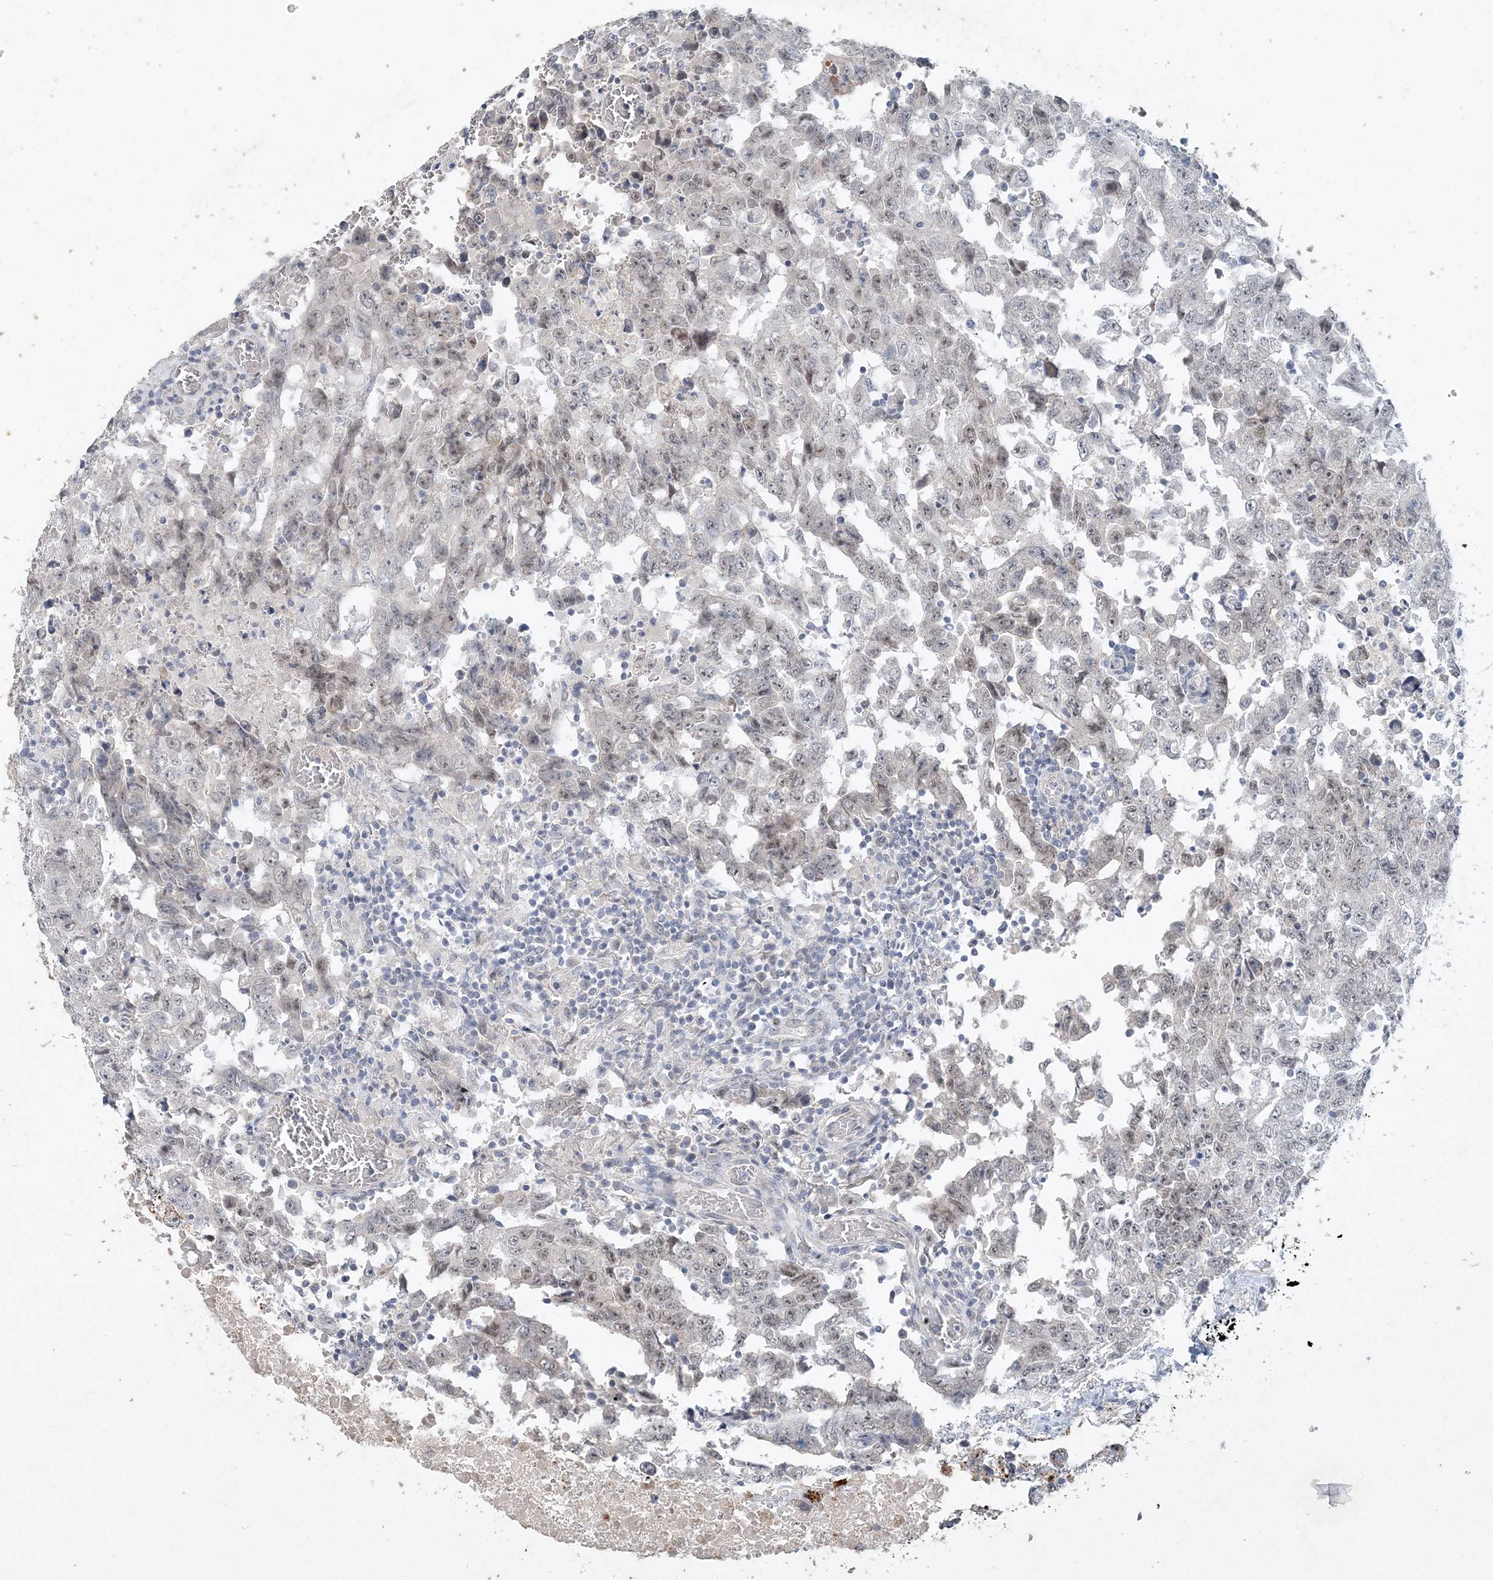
{"staining": {"intensity": "weak", "quantity": "25%-75%", "location": "nuclear"}, "tissue": "testis cancer", "cell_type": "Tumor cells", "image_type": "cancer", "snomed": [{"axis": "morphology", "description": "Carcinoma, Embryonal, NOS"}, {"axis": "topography", "description": "Testis"}], "caption": "The image shows staining of testis cancer (embryonal carcinoma), revealing weak nuclear protein expression (brown color) within tumor cells.", "gene": "DNAH5", "patient": {"sex": "male", "age": 26}}